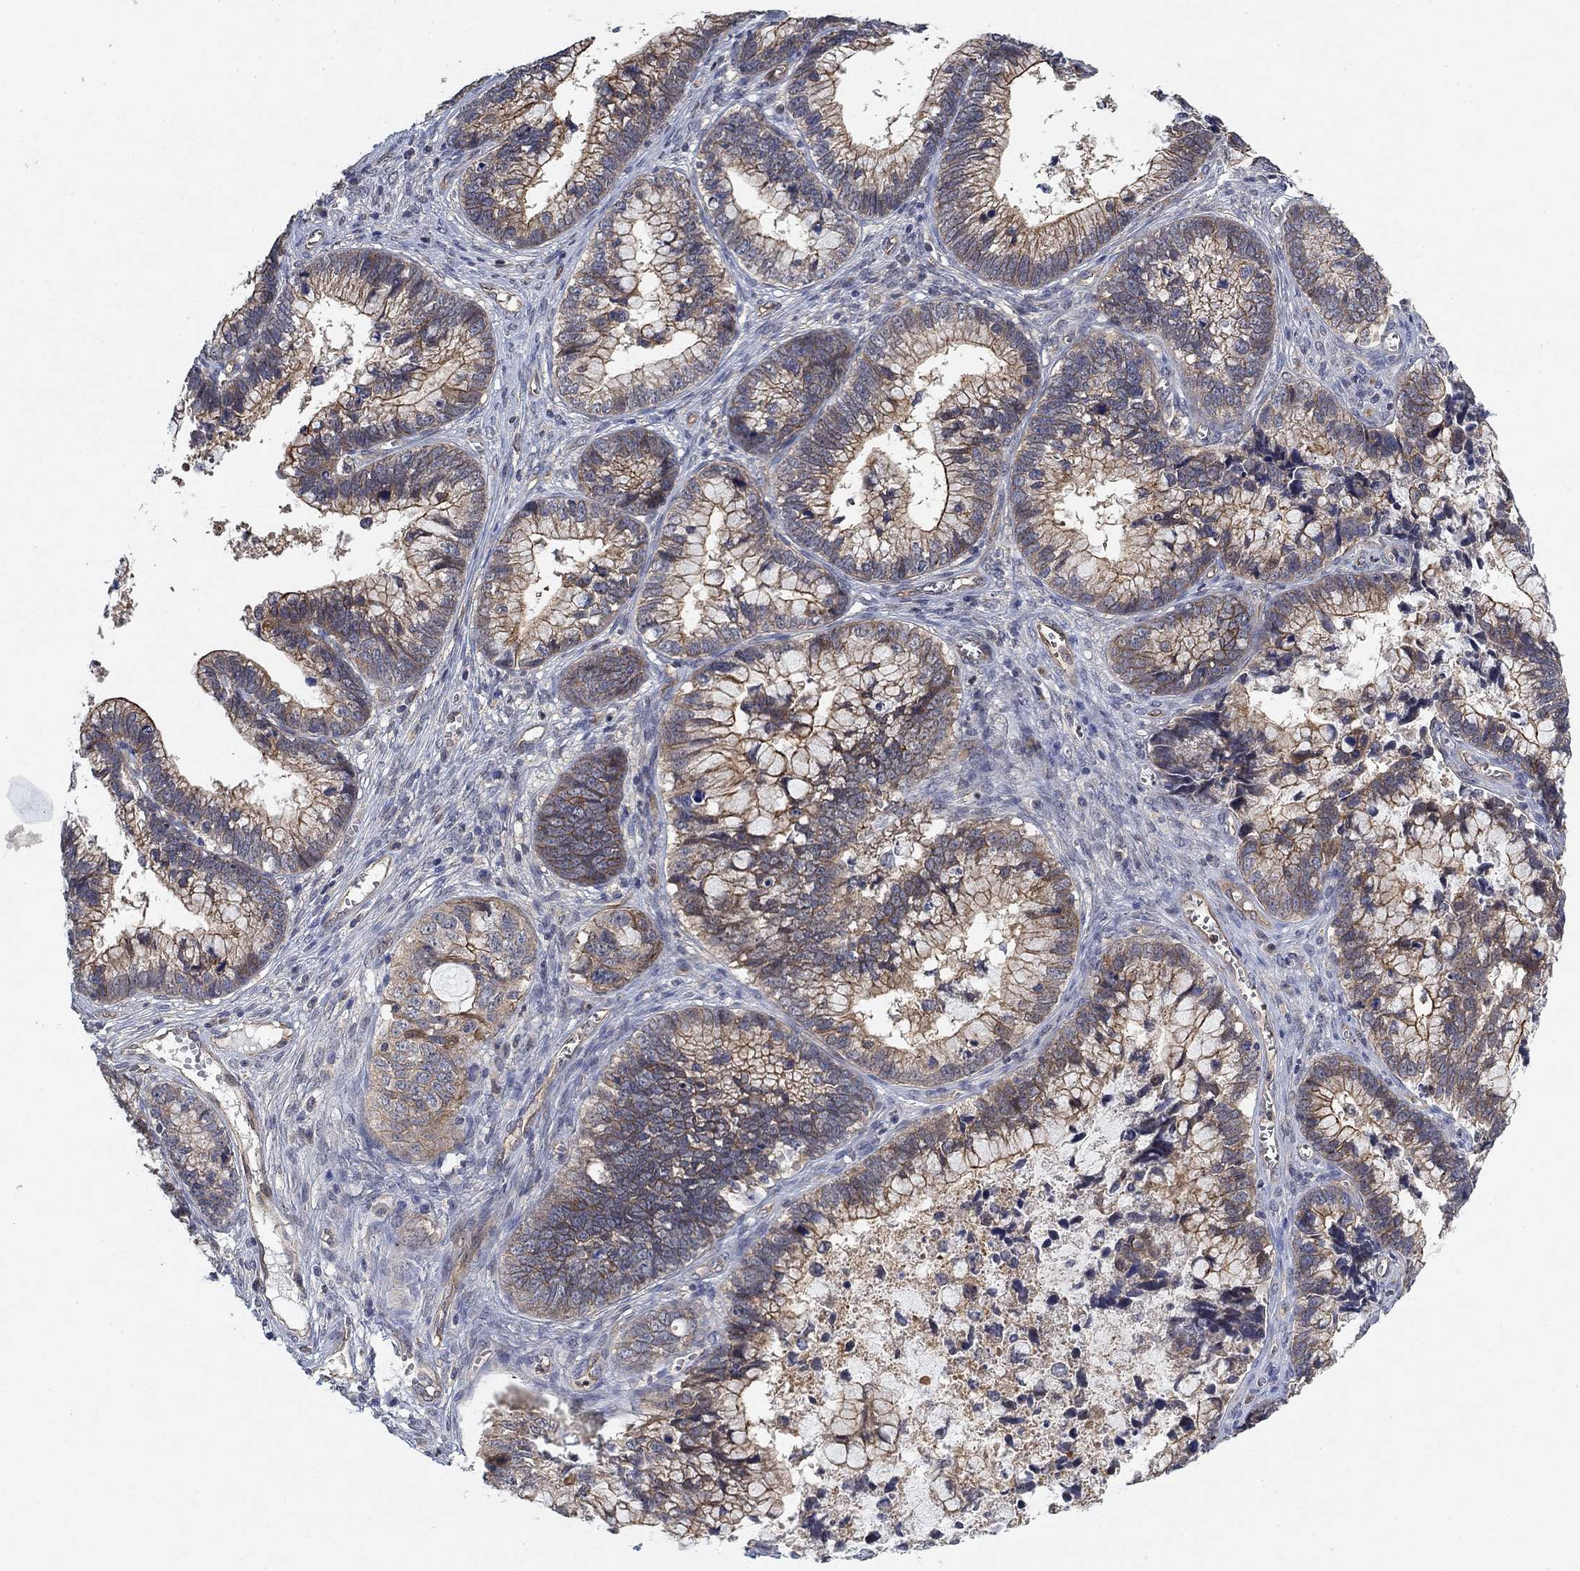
{"staining": {"intensity": "moderate", "quantity": "25%-75%", "location": "cytoplasmic/membranous"}, "tissue": "cervical cancer", "cell_type": "Tumor cells", "image_type": "cancer", "snomed": [{"axis": "morphology", "description": "Adenocarcinoma, NOS"}, {"axis": "topography", "description": "Cervix"}], "caption": "This is an image of immunohistochemistry (IHC) staining of cervical adenocarcinoma, which shows moderate positivity in the cytoplasmic/membranous of tumor cells.", "gene": "MCUR1", "patient": {"sex": "female", "age": 44}}